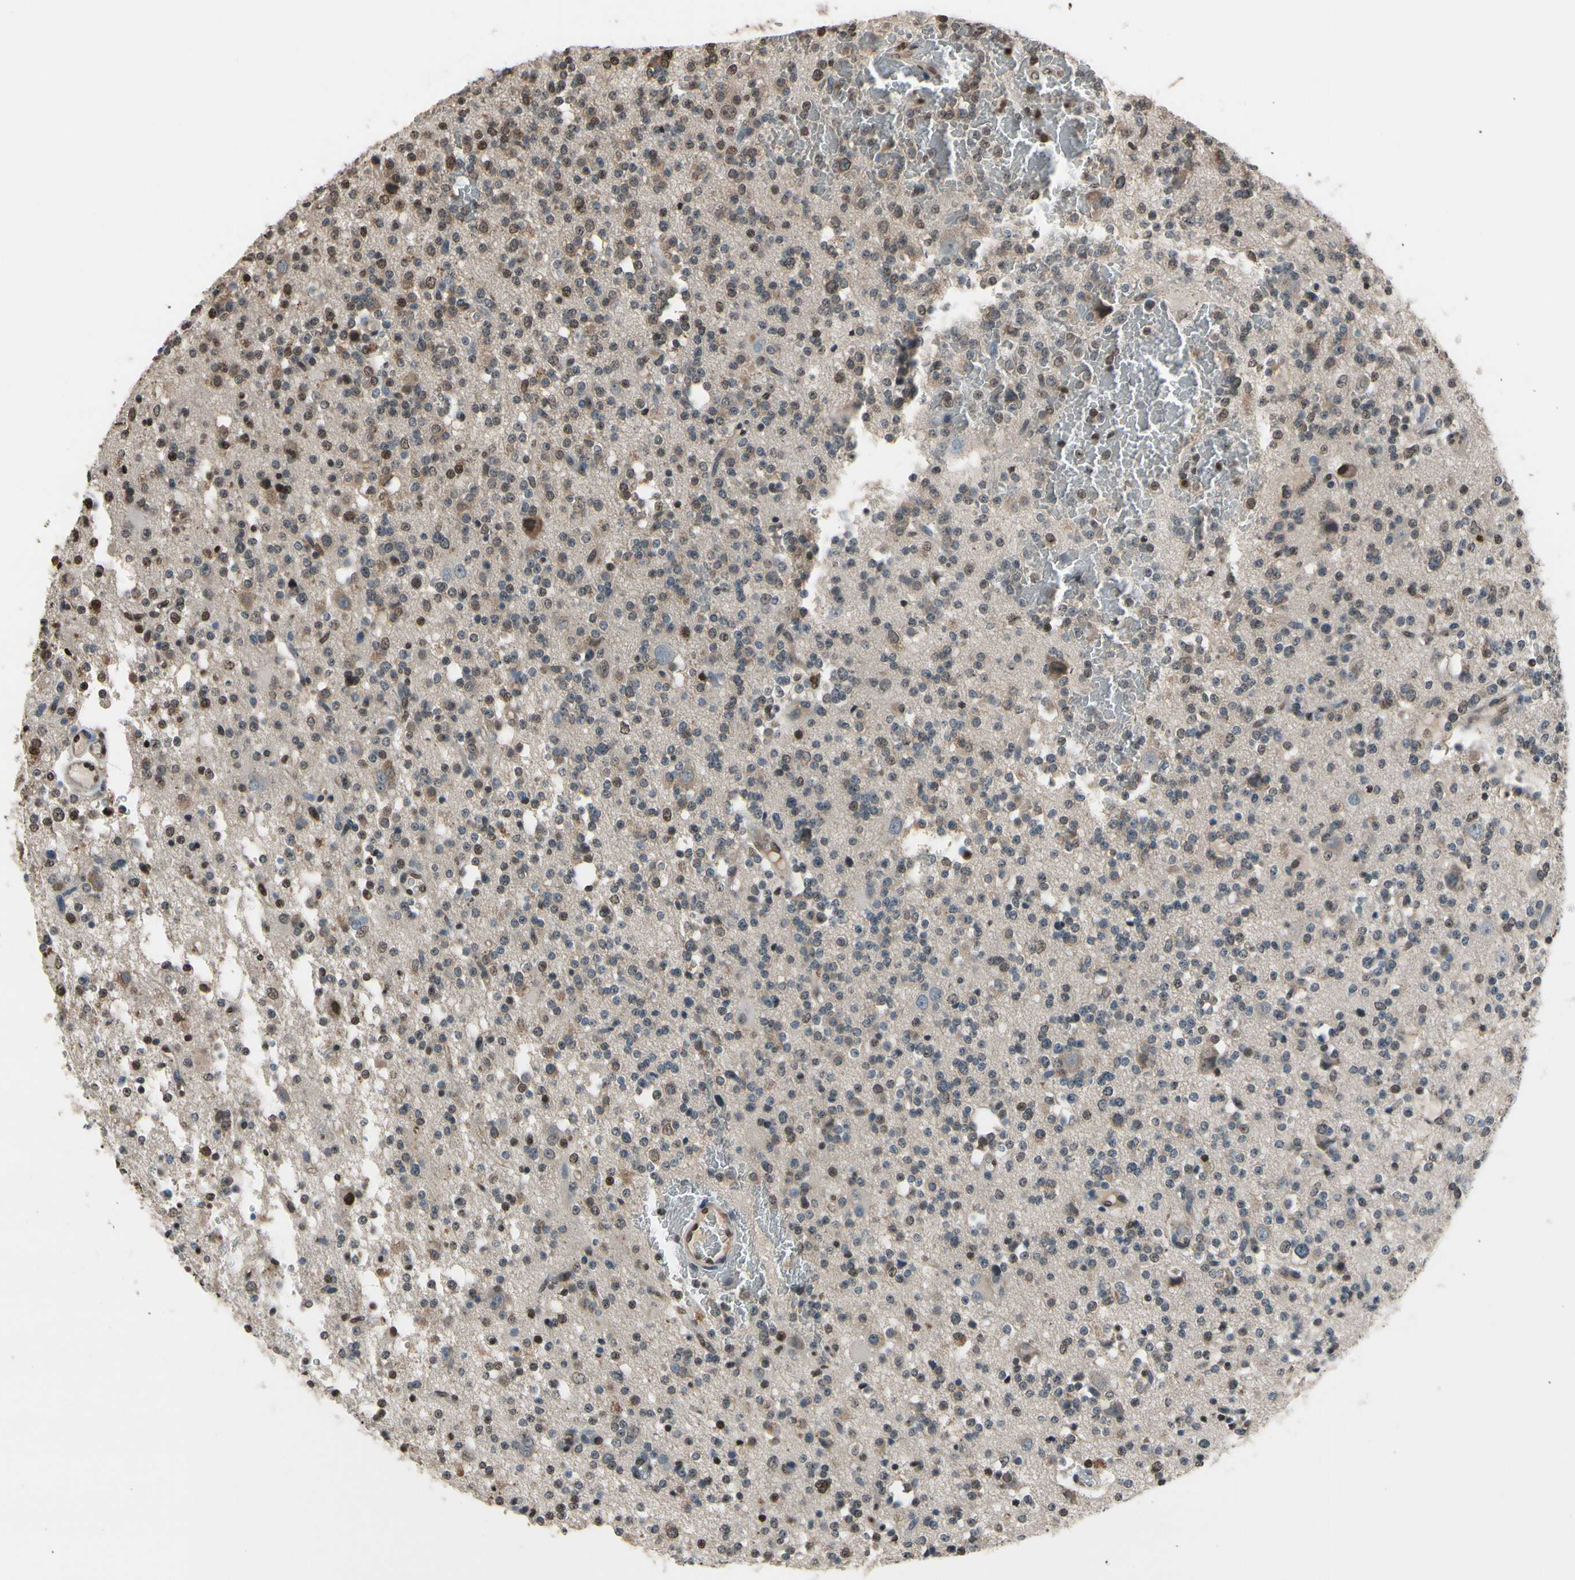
{"staining": {"intensity": "negative", "quantity": "none", "location": "none"}, "tissue": "glioma", "cell_type": "Tumor cells", "image_type": "cancer", "snomed": [{"axis": "morphology", "description": "Glioma, malignant, High grade"}, {"axis": "topography", "description": "Brain"}], "caption": "Immunohistochemistry (IHC) histopathology image of neoplastic tissue: glioma stained with DAB reveals no significant protein positivity in tumor cells. Nuclei are stained in blue.", "gene": "HIPK2", "patient": {"sex": "male", "age": 47}}